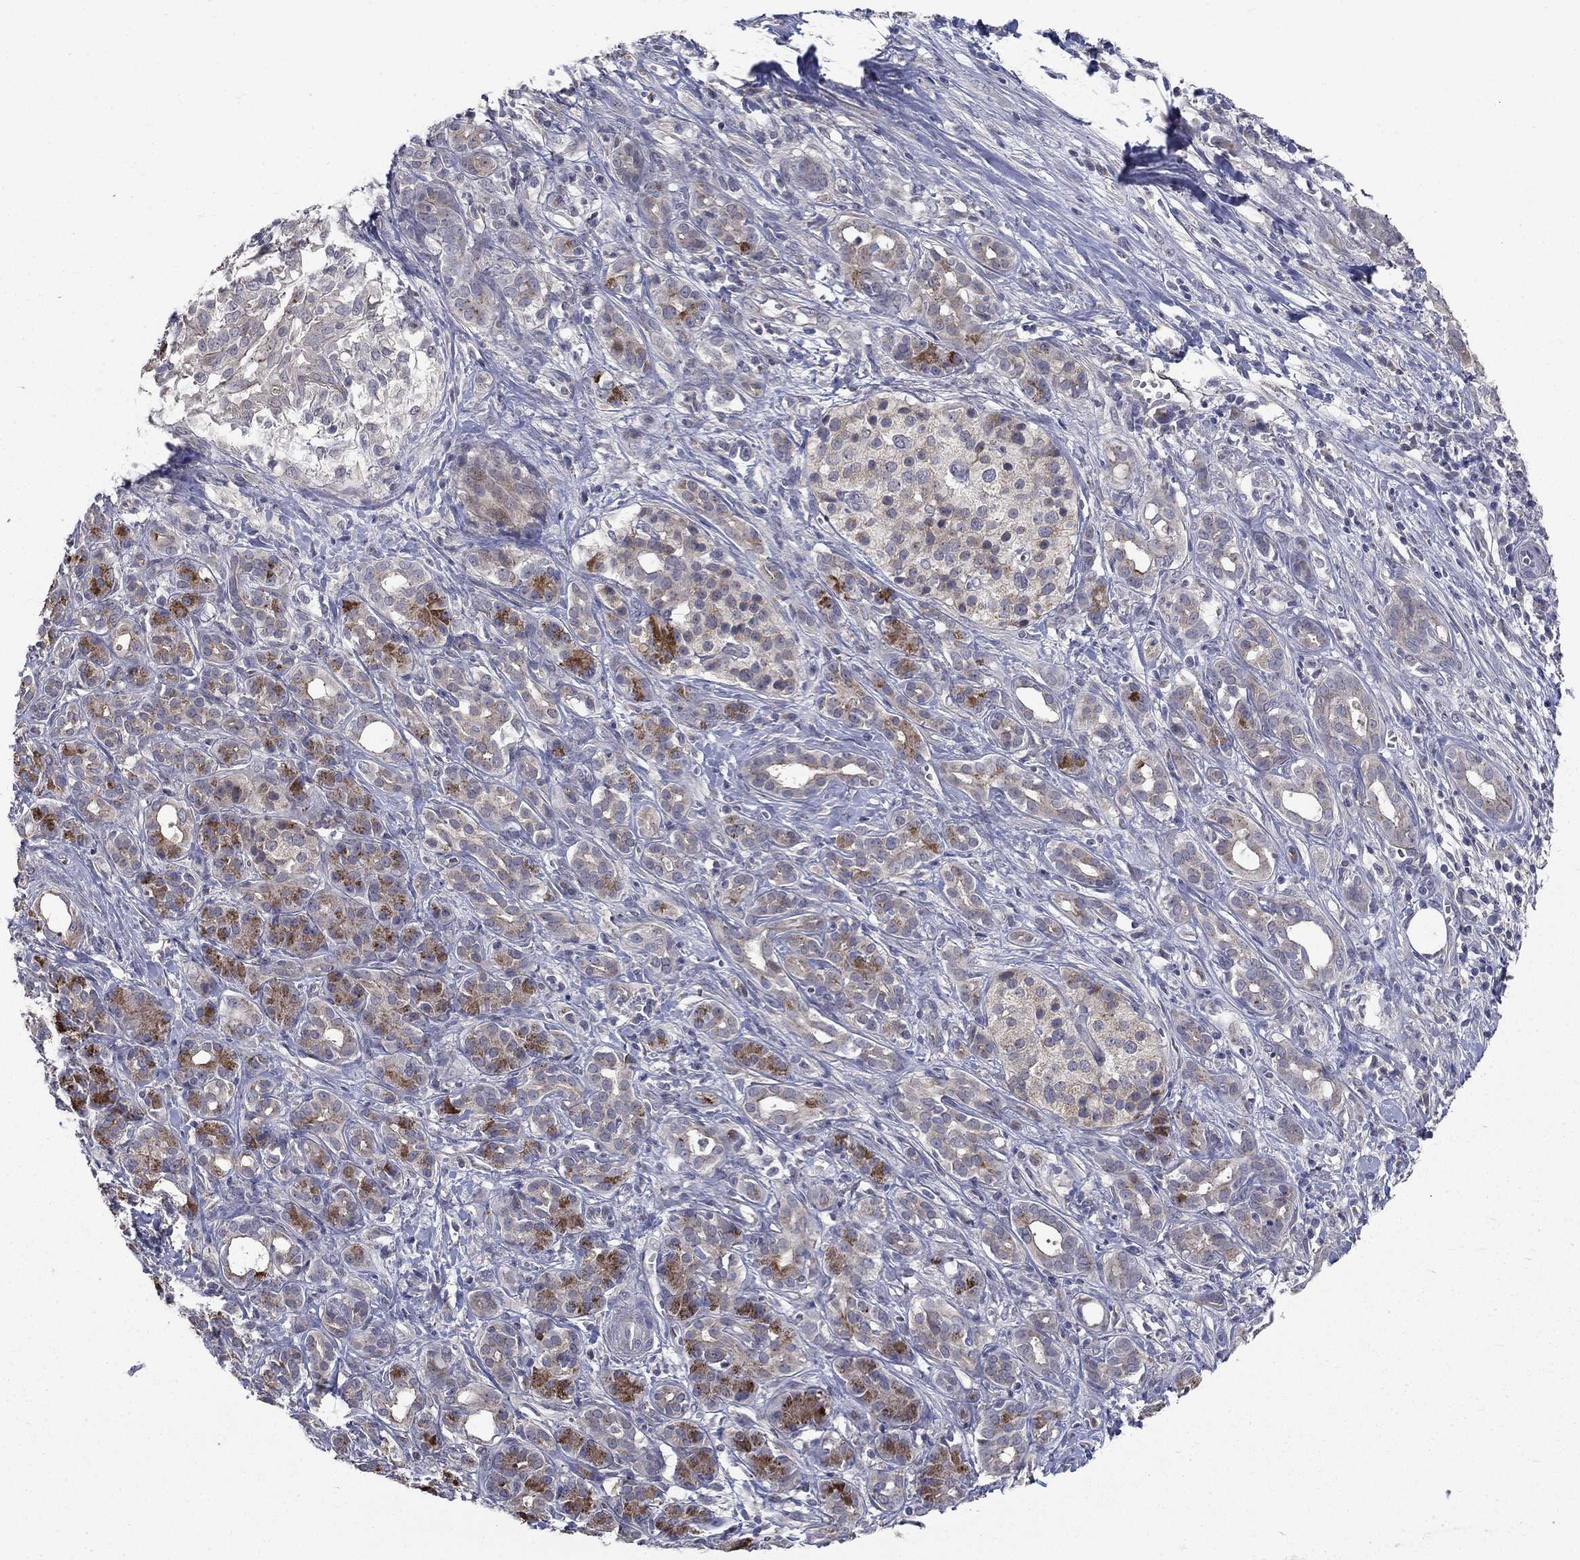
{"staining": {"intensity": "strong", "quantity": "25%-75%", "location": "cytoplasmic/membranous"}, "tissue": "pancreatic cancer", "cell_type": "Tumor cells", "image_type": "cancer", "snomed": [{"axis": "morphology", "description": "Adenocarcinoma, NOS"}, {"axis": "topography", "description": "Pancreas"}], "caption": "The photomicrograph exhibits a brown stain indicating the presence of a protein in the cytoplasmic/membranous of tumor cells in pancreatic adenocarcinoma.", "gene": "FAM3B", "patient": {"sex": "male", "age": 61}}